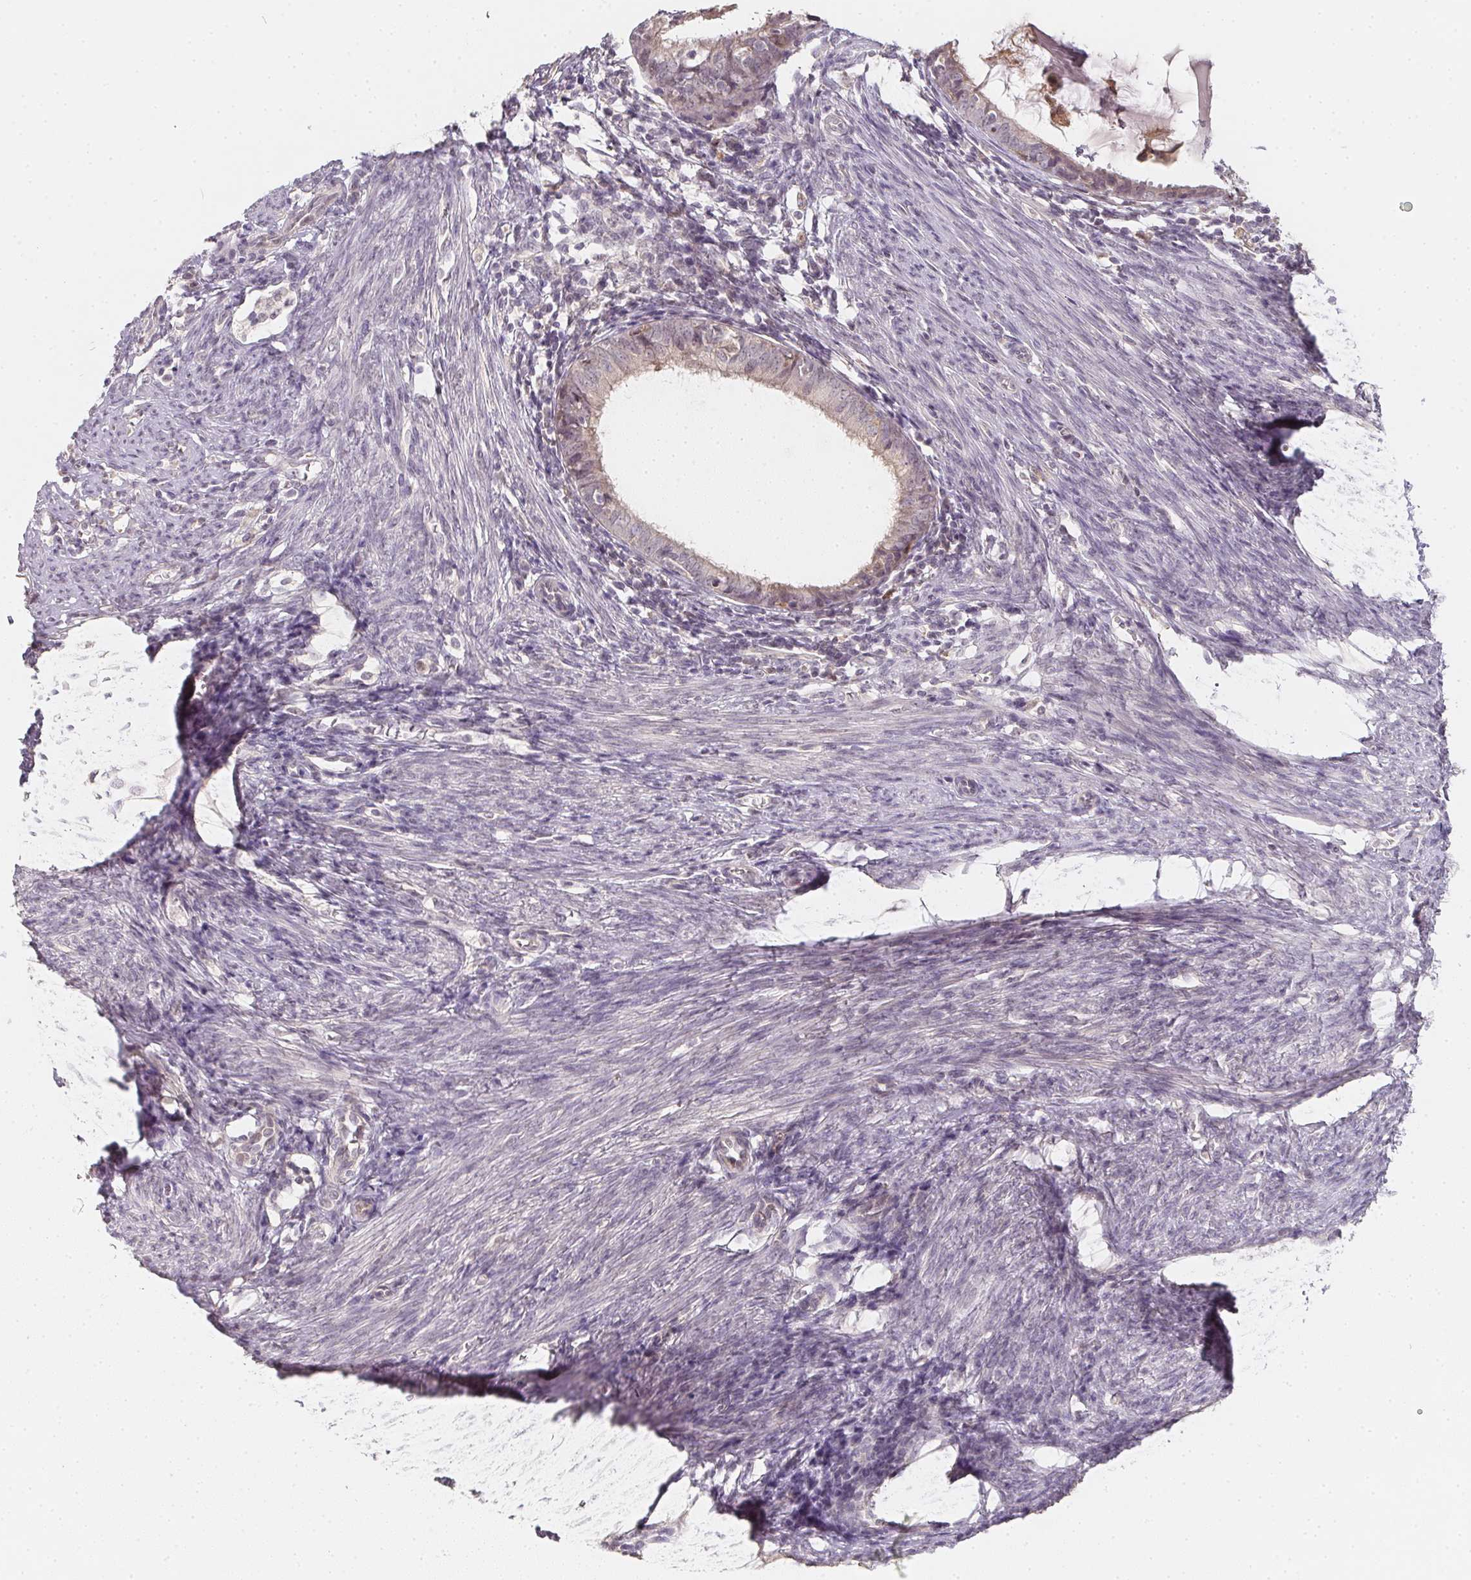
{"staining": {"intensity": "negative", "quantity": "none", "location": "none"}, "tissue": "endometrial cancer", "cell_type": "Tumor cells", "image_type": "cancer", "snomed": [{"axis": "morphology", "description": "Adenocarcinoma, NOS"}, {"axis": "topography", "description": "Endometrium"}], "caption": "This is an immunohistochemistry photomicrograph of human adenocarcinoma (endometrial). There is no positivity in tumor cells.", "gene": "SOAT1", "patient": {"sex": "female", "age": 57}}